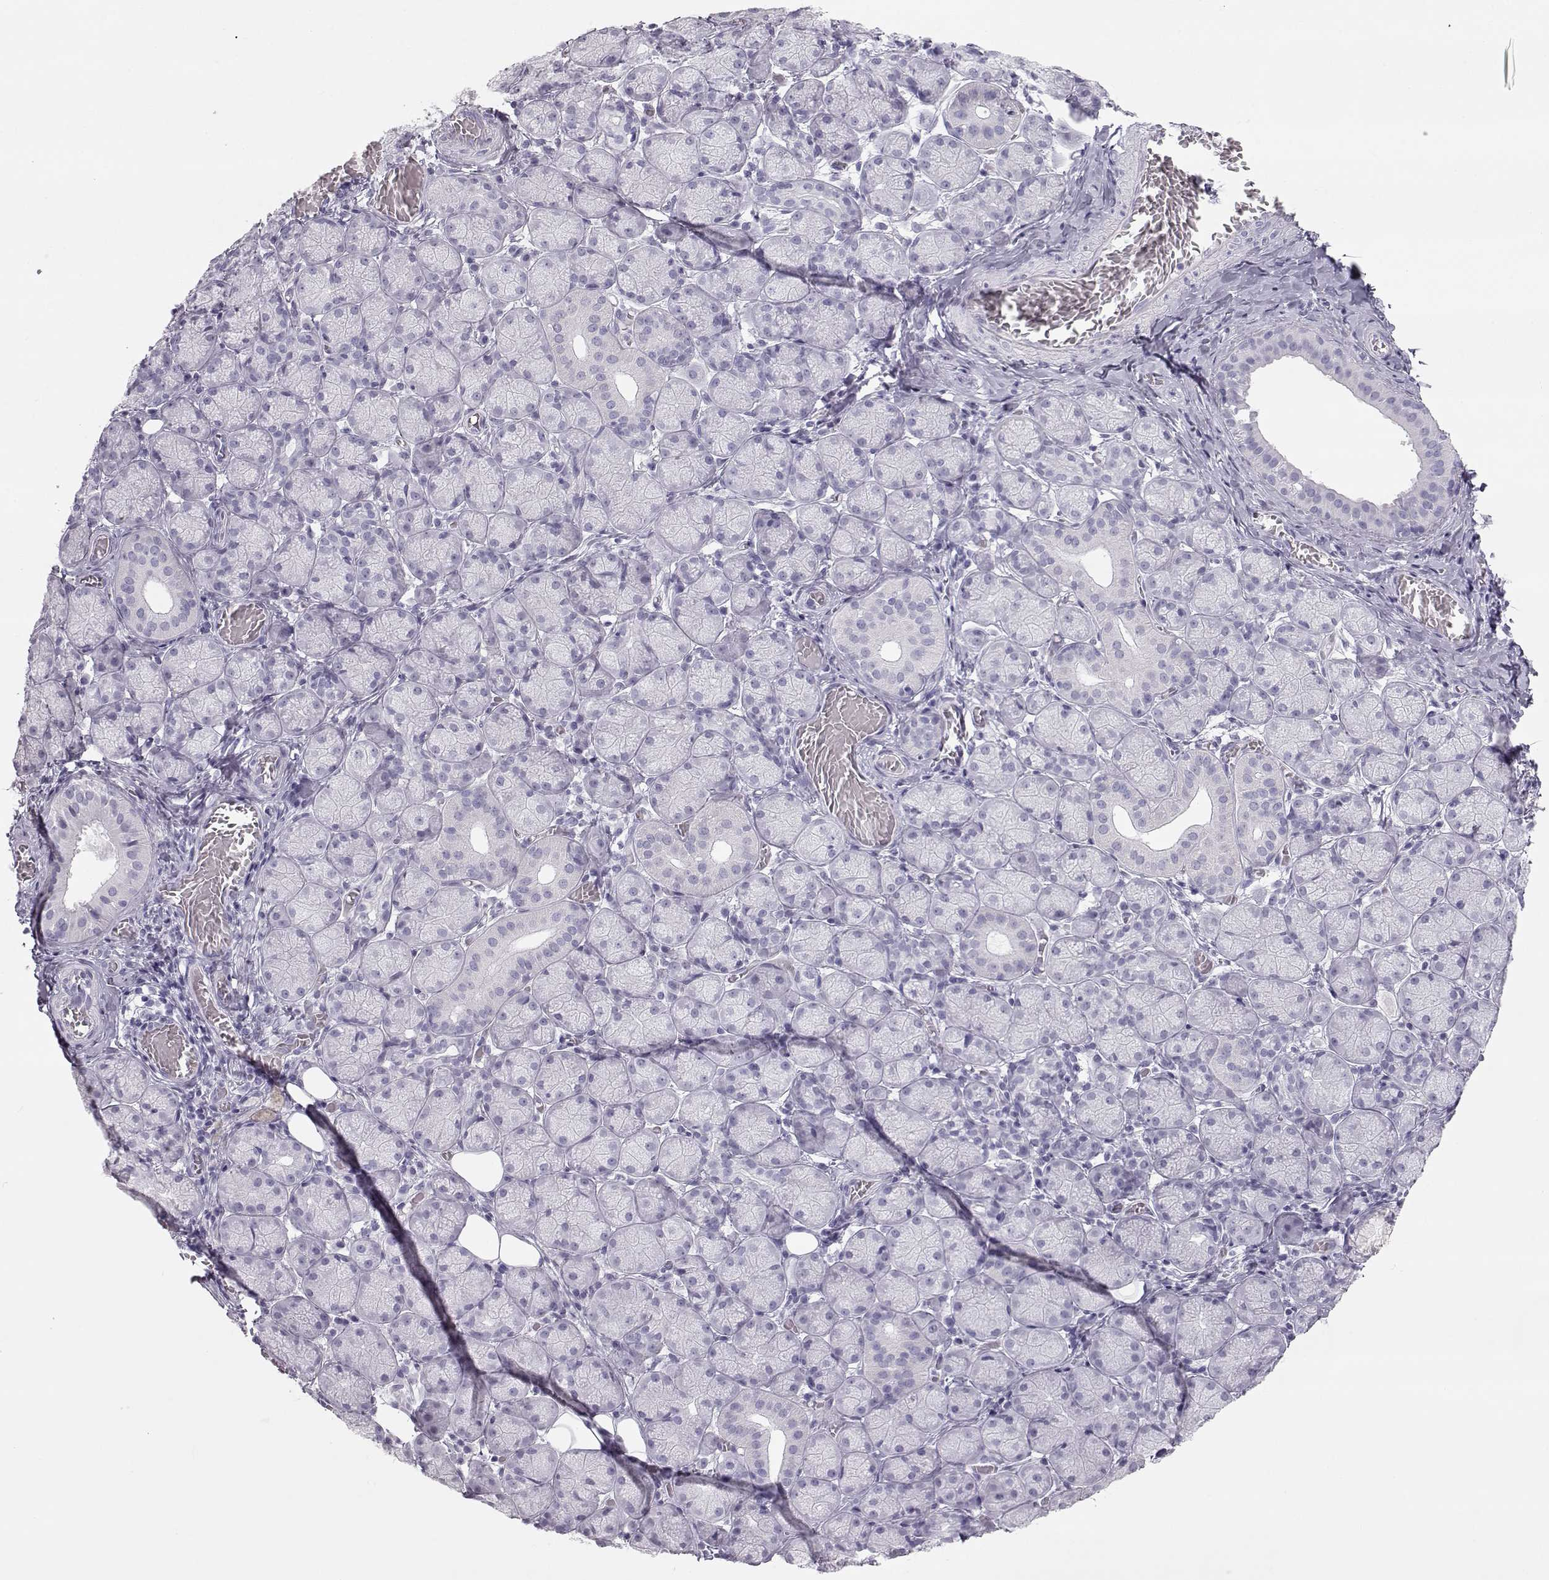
{"staining": {"intensity": "negative", "quantity": "none", "location": "none"}, "tissue": "salivary gland", "cell_type": "Glandular cells", "image_type": "normal", "snomed": [{"axis": "morphology", "description": "Normal tissue, NOS"}, {"axis": "topography", "description": "Salivary gland"}, {"axis": "topography", "description": "Peripheral nerve tissue"}], "caption": "The IHC micrograph has no significant positivity in glandular cells of salivary gland. The staining was performed using DAB (3,3'-diaminobenzidine) to visualize the protein expression in brown, while the nuclei were stained in blue with hematoxylin (Magnification: 20x).", "gene": "MIP", "patient": {"sex": "female", "age": 24}}